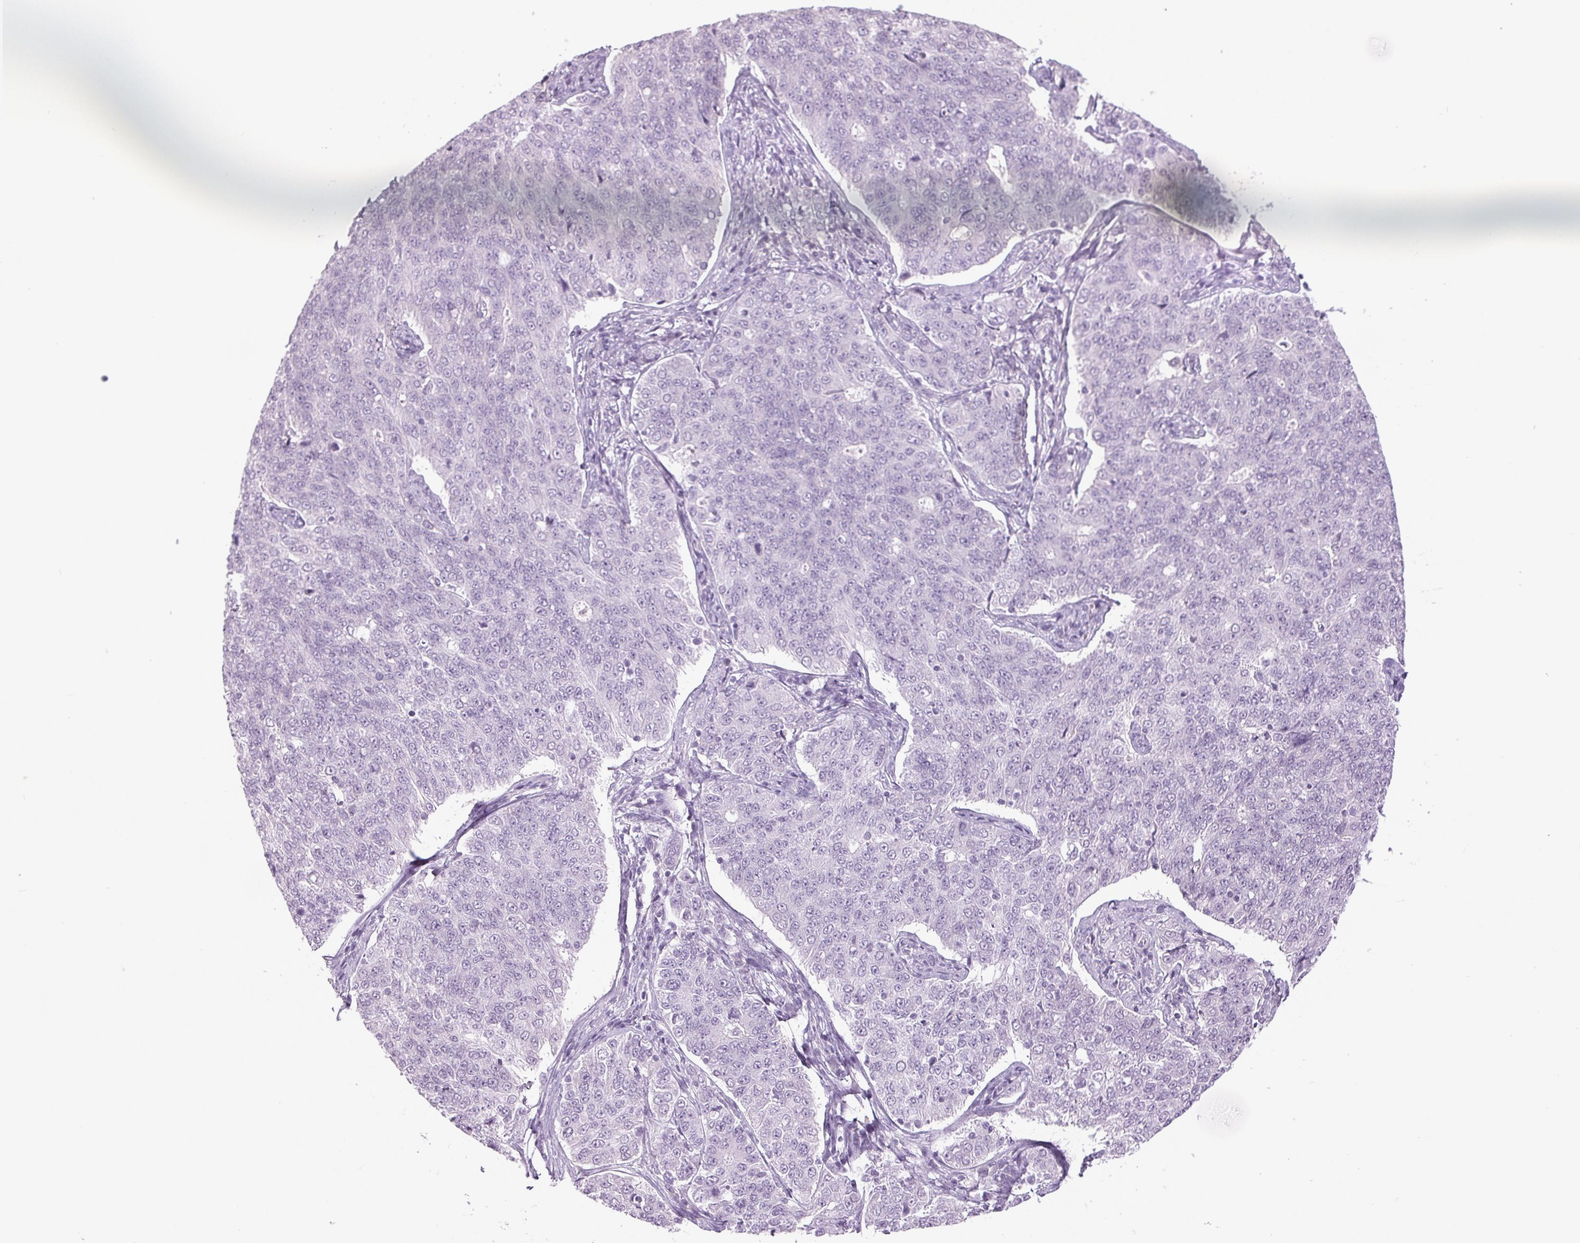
{"staining": {"intensity": "negative", "quantity": "none", "location": "none"}, "tissue": "endometrial cancer", "cell_type": "Tumor cells", "image_type": "cancer", "snomed": [{"axis": "morphology", "description": "Adenocarcinoma, NOS"}, {"axis": "topography", "description": "Endometrium"}], "caption": "An IHC micrograph of endometrial cancer is shown. There is no staining in tumor cells of endometrial cancer. (Immunohistochemistry, brightfield microscopy, high magnification).", "gene": "DNAJC6", "patient": {"sex": "female", "age": 43}}